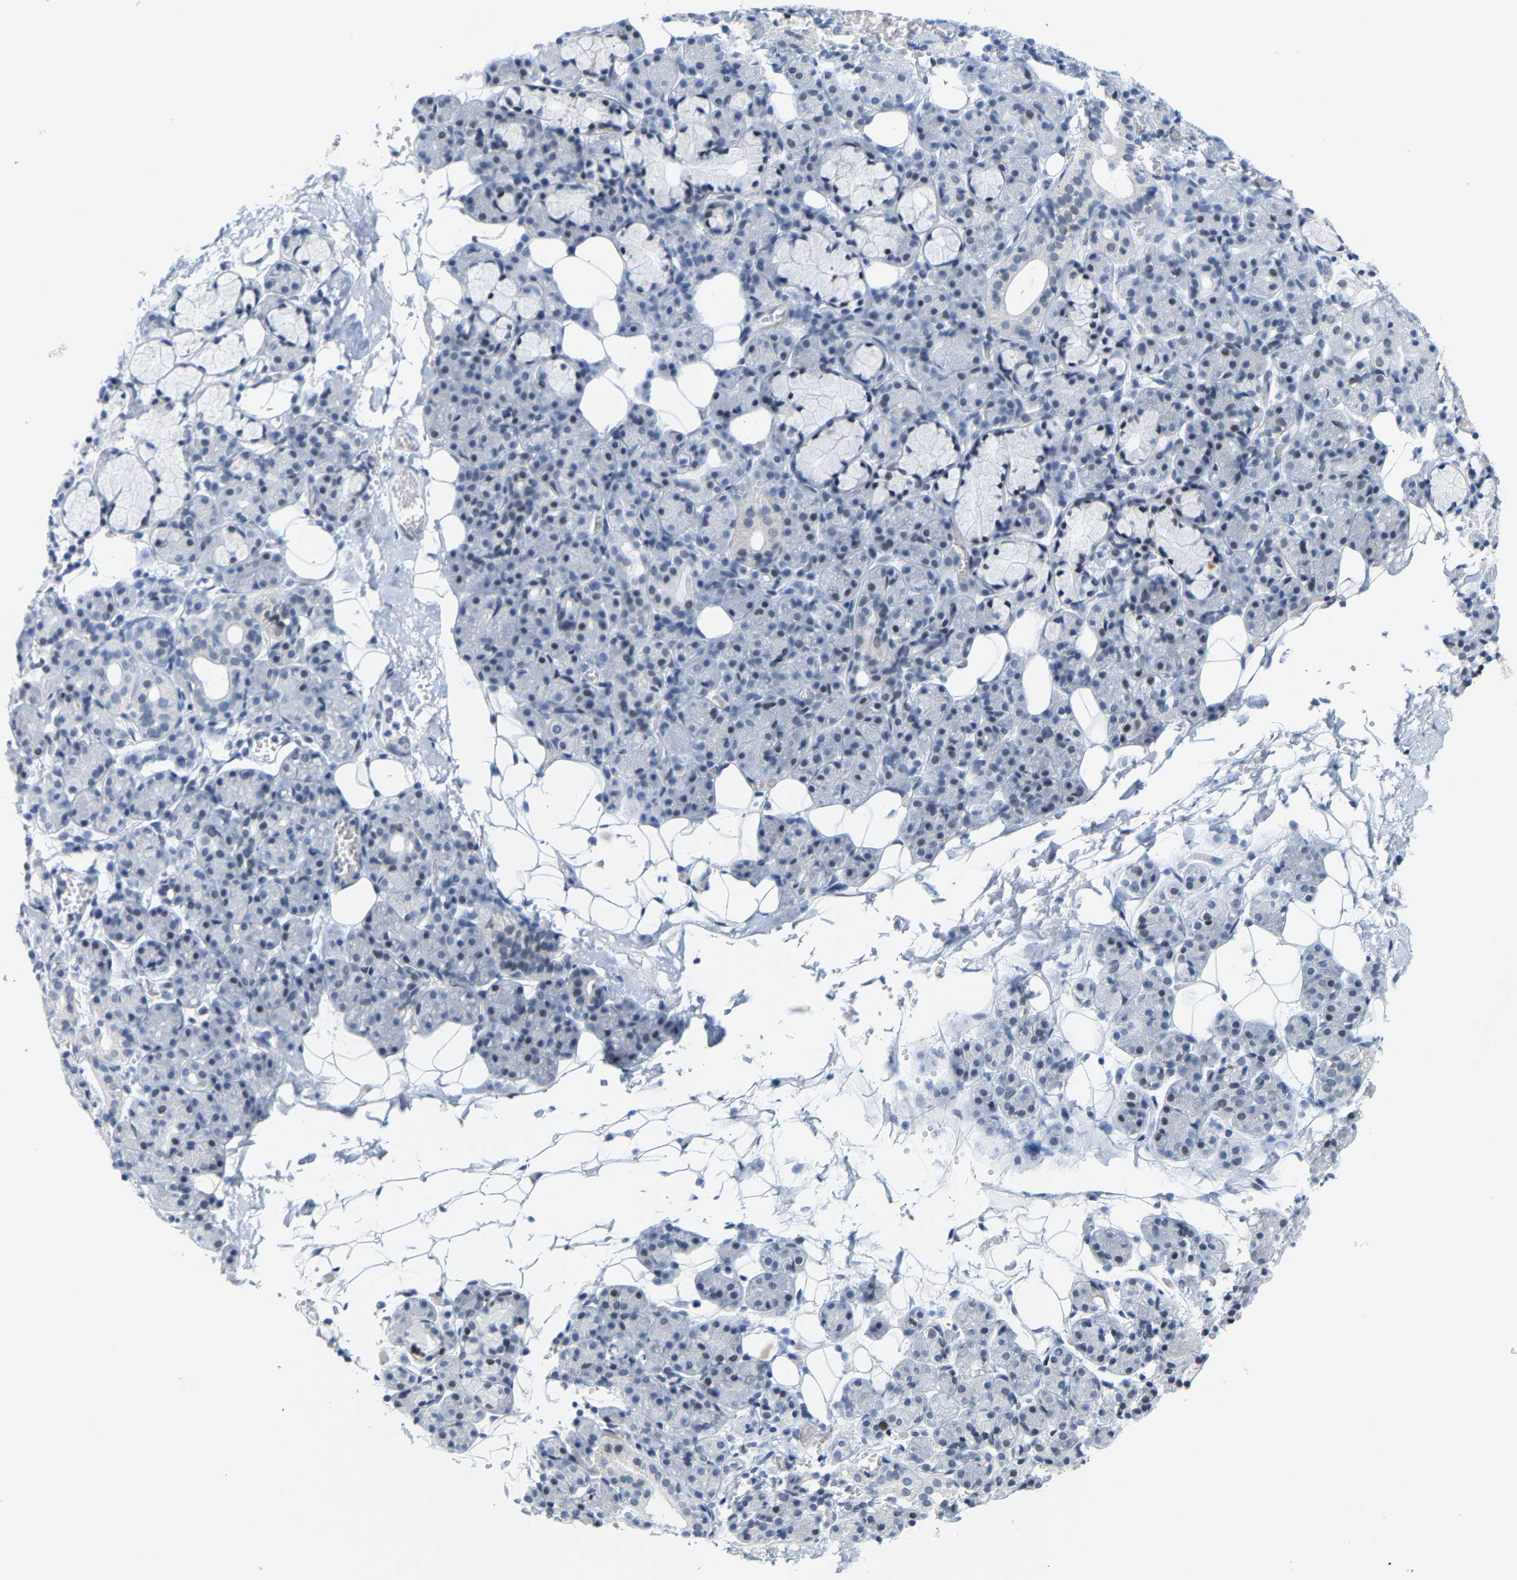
{"staining": {"intensity": "moderate", "quantity": "25%-75%", "location": "nuclear"}, "tissue": "salivary gland", "cell_type": "Glandular cells", "image_type": "normal", "snomed": [{"axis": "morphology", "description": "Normal tissue, NOS"}, {"axis": "topography", "description": "Salivary gland"}], "caption": "Immunohistochemical staining of benign salivary gland displays medium levels of moderate nuclear positivity in about 25%-75% of glandular cells.", "gene": "FAM180A", "patient": {"sex": "male", "age": 63}}